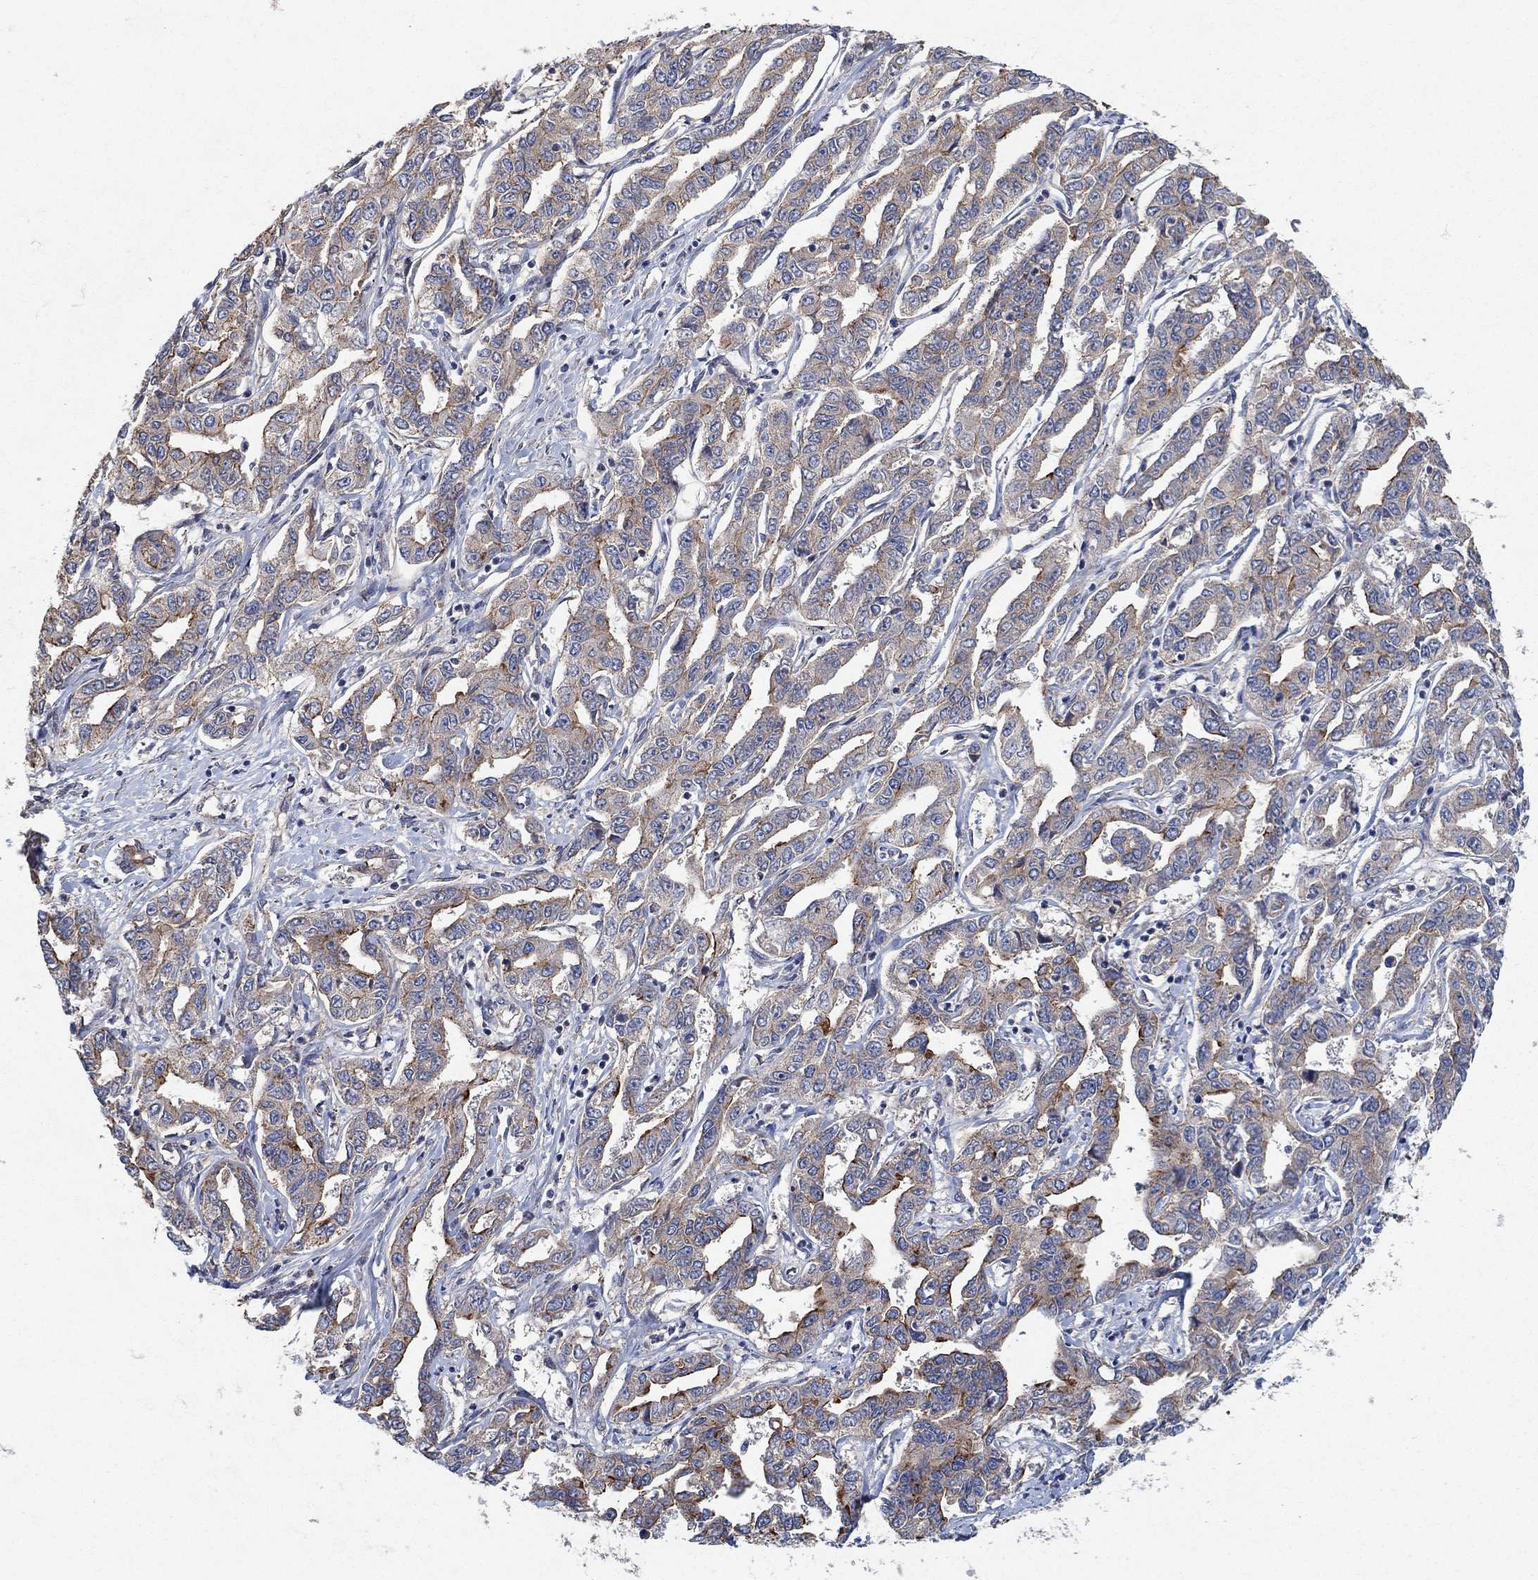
{"staining": {"intensity": "moderate", "quantity": "25%-75%", "location": "cytoplasmic/membranous"}, "tissue": "liver cancer", "cell_type": "Tumor cells", "image_type": "cancer", "snomed": [{"axis": "morphology", "description": "Cholangiocarcinoma"}, {"axis": "topography", "description": "Liver"}], "caption": "Immunohistochemistry (IHC) micrograph of human liver cholangiocarcinoma stained for a protein (brown), which demonstrates medium levels of moderate cytoplasmic/membranous positivity in approximately 25%-75% of tumor cells.", "gene": "MCUR1", "patient": {"sex": "male", "age": 59}}